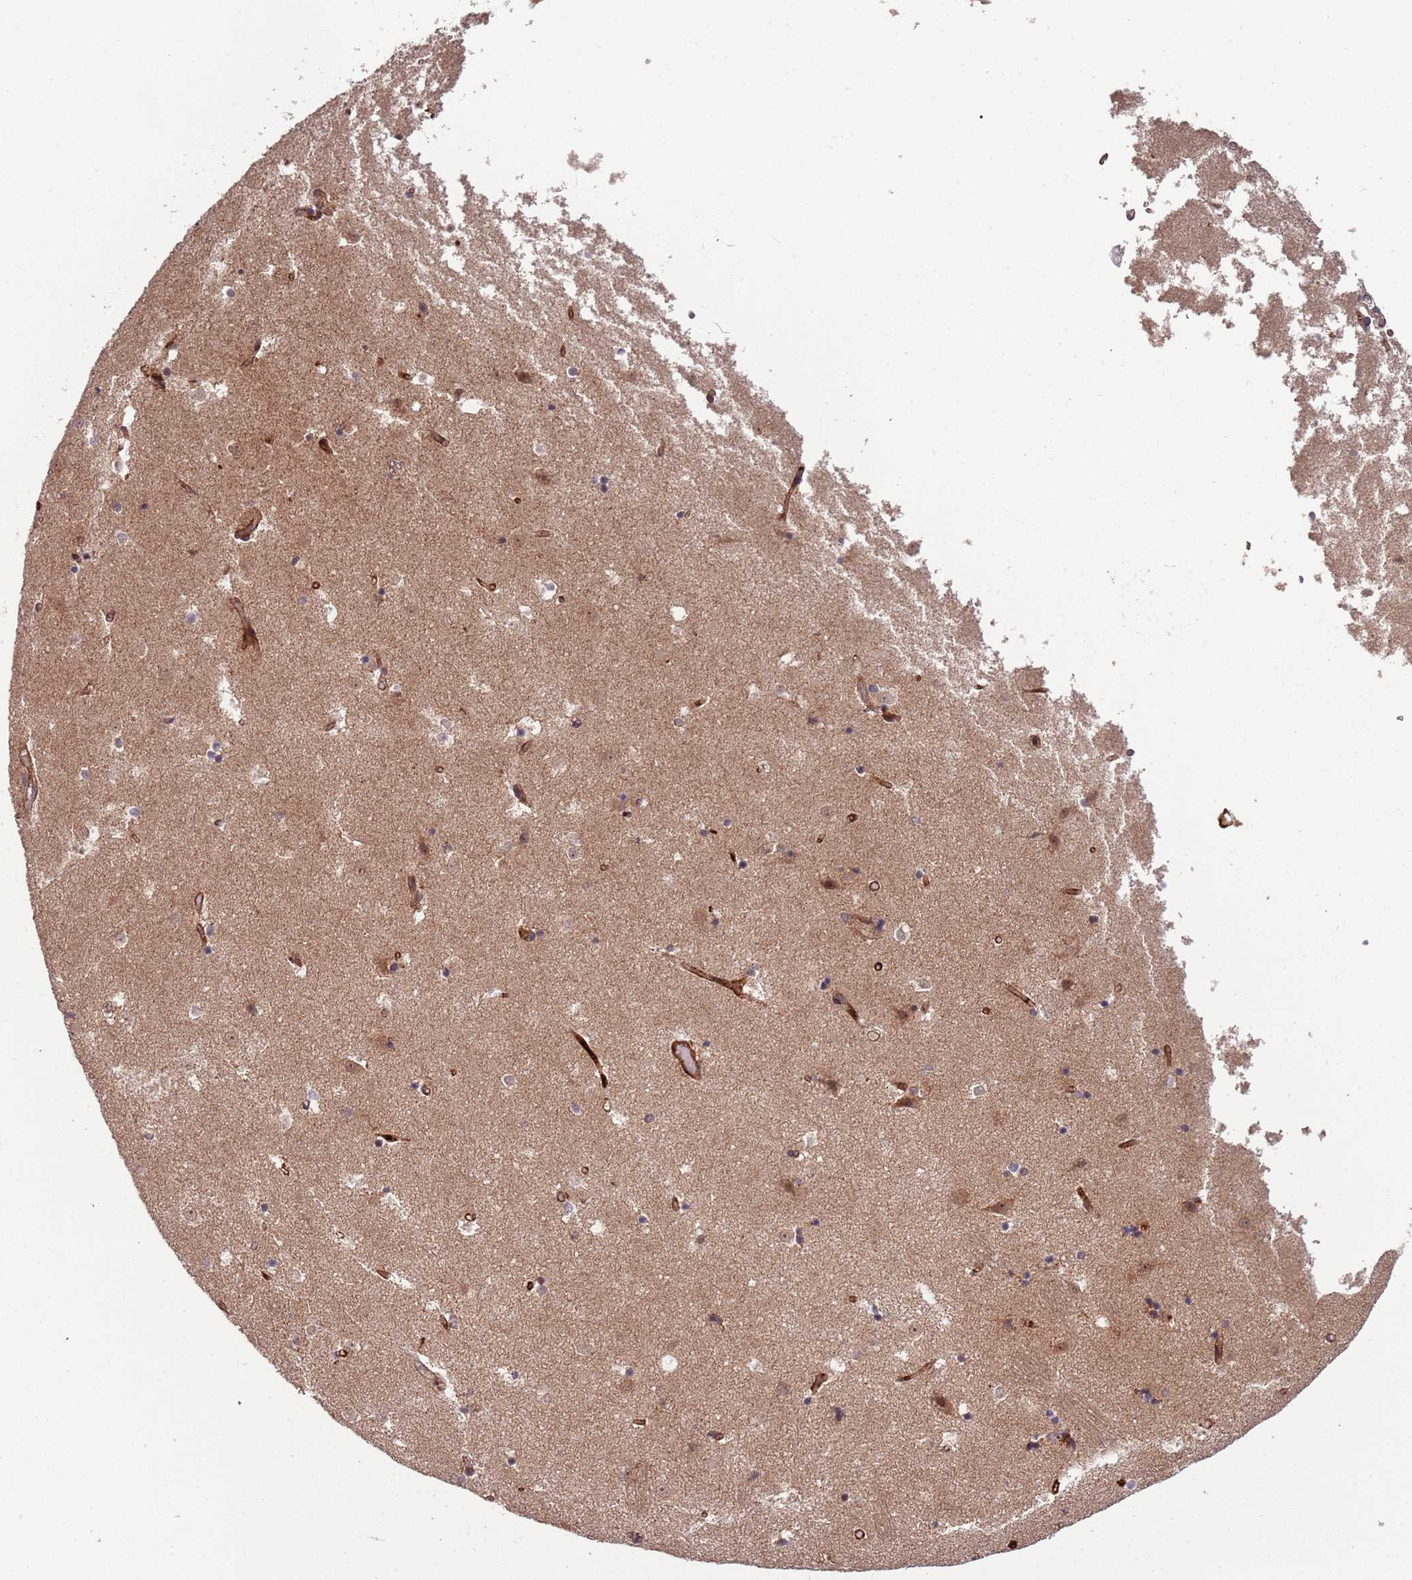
{"staining": {"intensity": "negative", "quantity": "none", "location": "none"}, "tissue": "caudate", "cell_type": "Glial cells", "image_type": "normal", "snomed": [{"axis": "morphology", "description": "Normal tissue, NOS"}, {"axis": "topography", "description": "Lateral ventricle wall"}], "caption": "This is an IHC micrograph of benign caudate. There is no expression in glial cells.", "gene": "NT5DC4", "patient": {"sex": "female", "age": 52}}